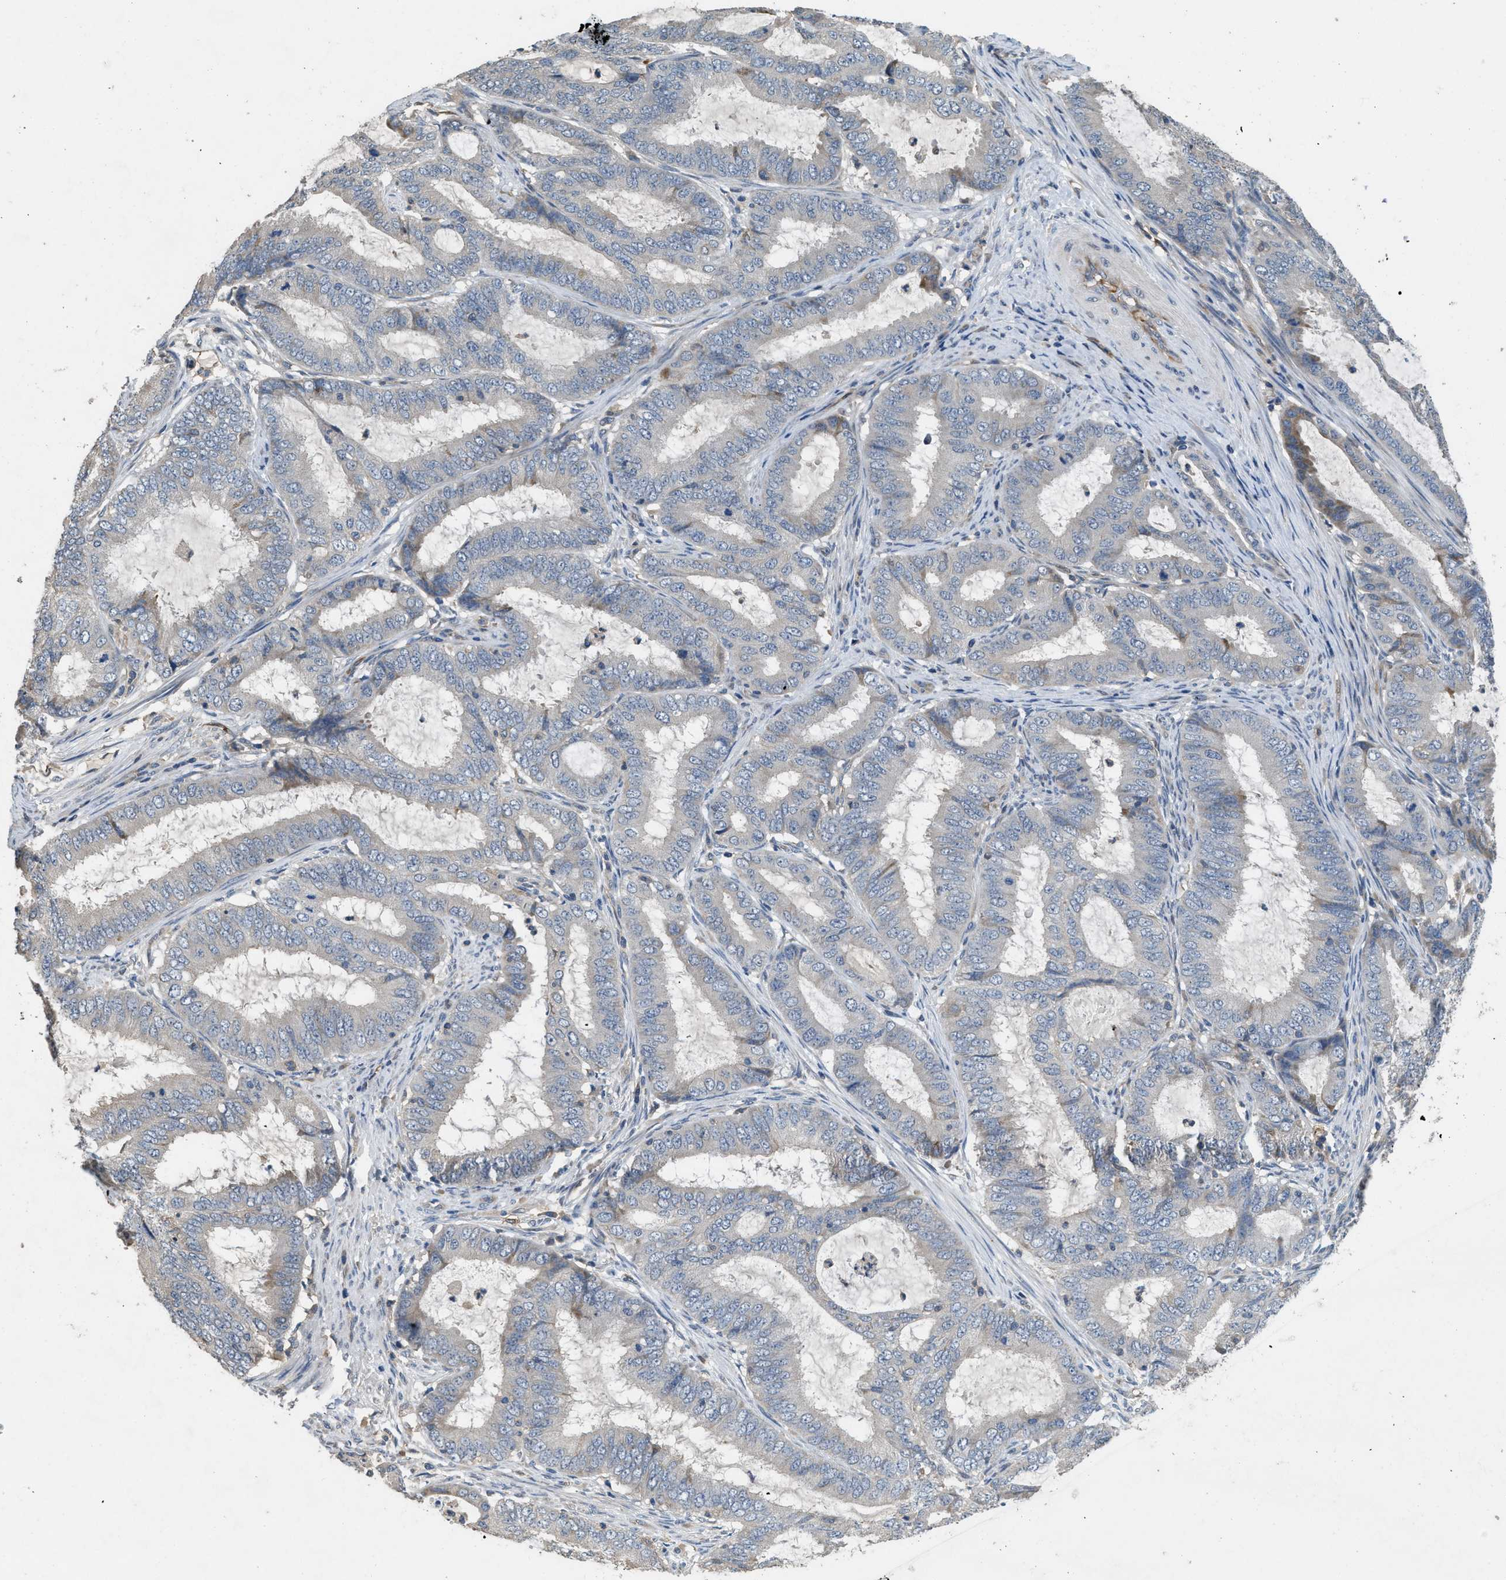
{"staining": {"intensity": "weak", "quantity": "<25%", "location": "cytoplasmic/membranous"}, "tissue": "endometrial cancer", "cell_type": "Tumor cells", "image_type": "cancer", "snomed": [{"axis": "morphology", "description": "Adenocarcinoma, NOS"}, {"axis": "topography", "description": "Endometrium"}], "caption": "Endometrial cancer was stained to show a protein in brown. There is no significant positivity in tumor cells.", "gene": "DGKE", "patient": {"sex": "female", "age": 70}}